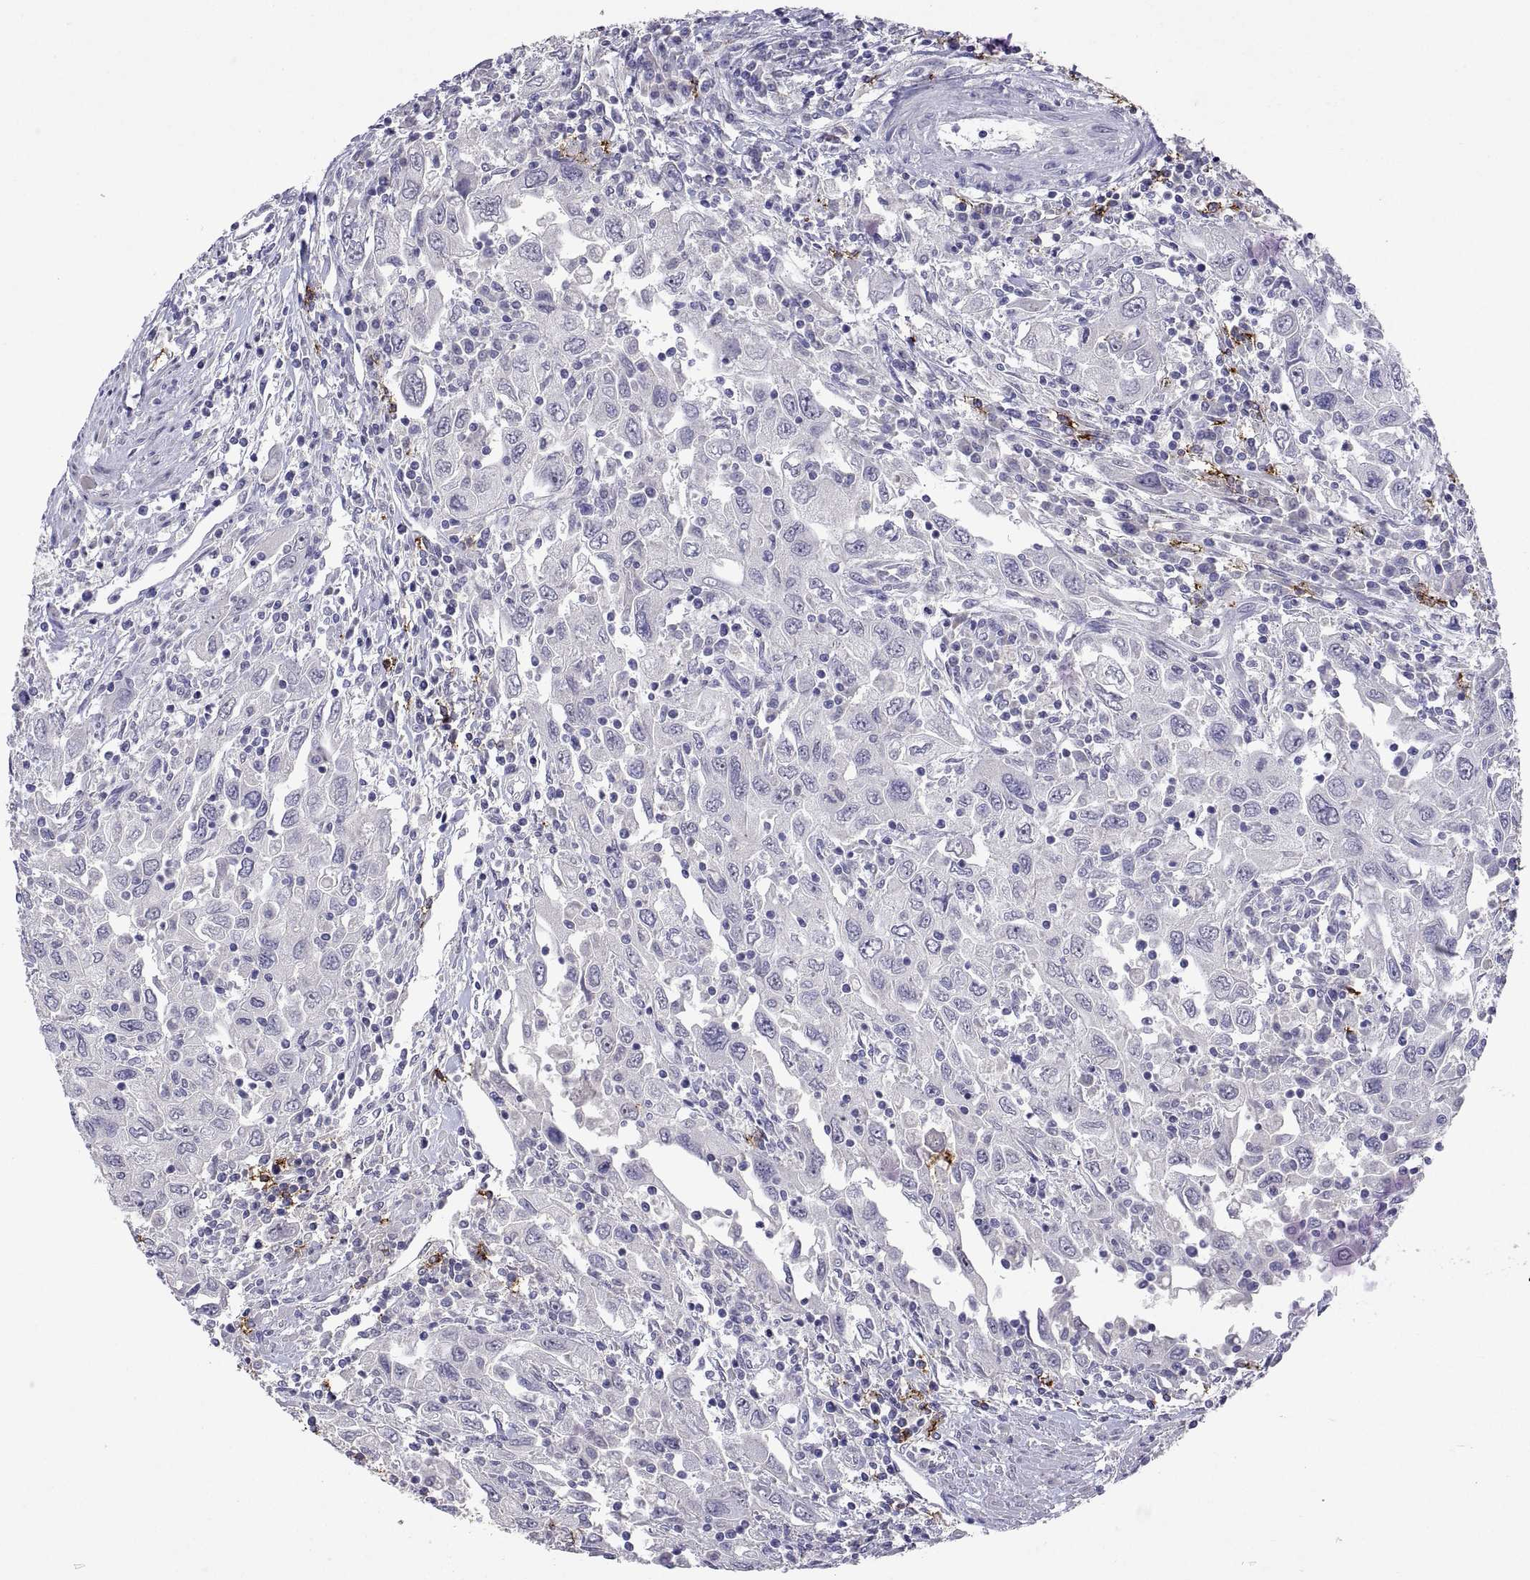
{"staining": {"intensity": "negative", "quantity": "none", "location": "none"}, "tissue": "urothelial cancer", "cell_type": "Tumor cells", "image_type": "cancer", "snomed": [{"axis": "morphology", "description": "Urothelial carcinoma, High grade"}, {"axis": "topography", "description": "Urinary bladder"}], "caption": "DAB immunohistochemical staining of high-grade urothelial carcinoma displays no significant expression in tumor cells.", "gene": "MS4A1", "patient": {"sex": "male", "age": 76}}